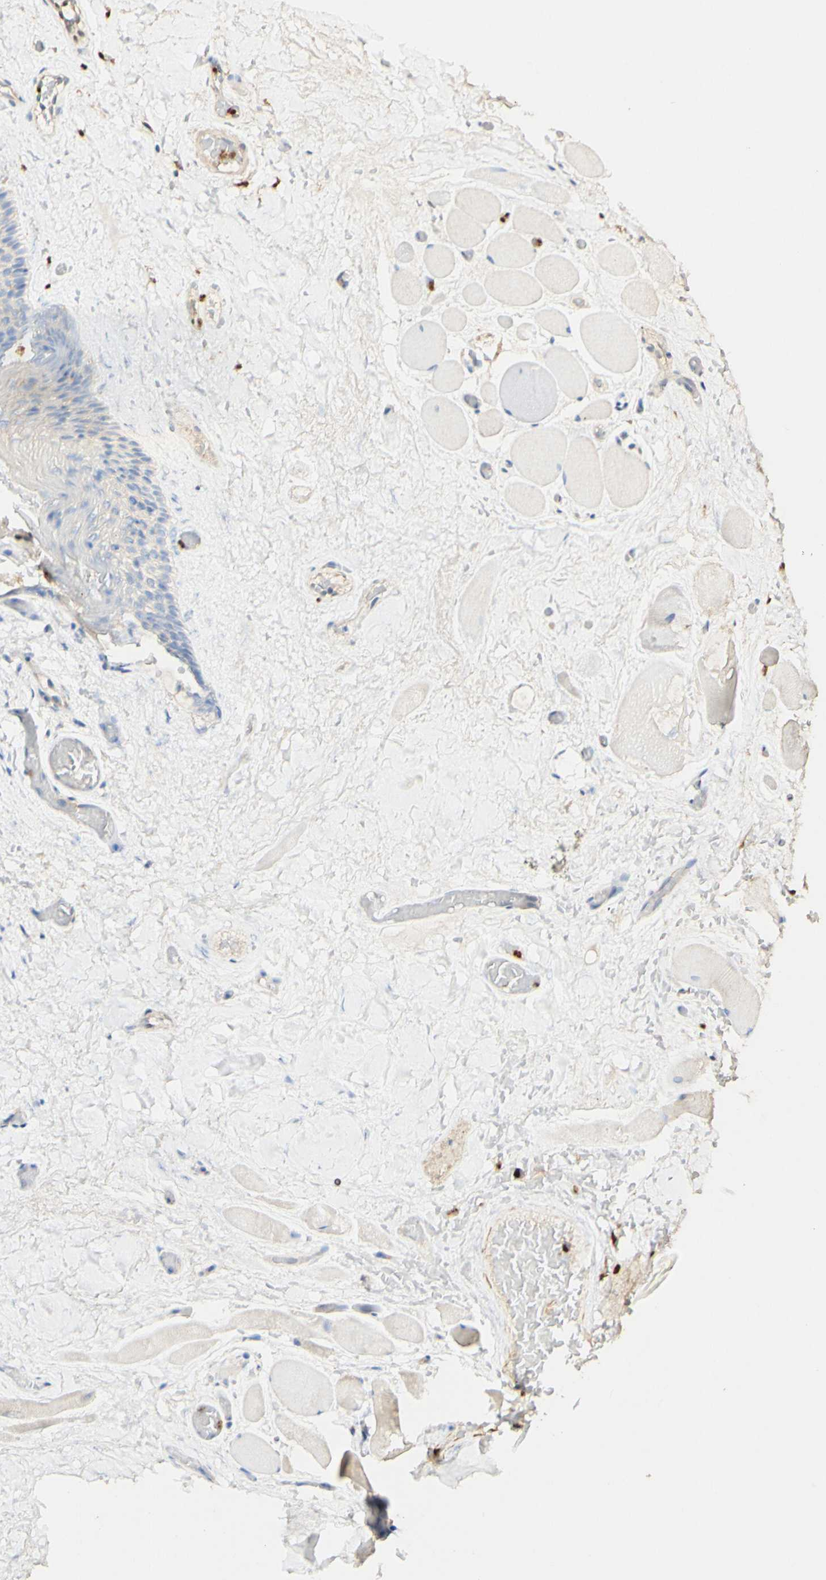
{"staining": {"intensity": "strong", "quantity": "25%-75%", "location": "cytoplasmic/membranous,nuclear"}, "tissue": "oral mucosa", "cell_type": "Squamous epithelial cells", "image_type": "normal", "snomed": [{"axis": "morphology", "description": "Normal tissue, NOS"}, {"axis": "morphology", "description": "Squamous cell carcinoma, NOS"}, {"axis": "topography", "description": "Skeletal muscle"}, {"axis": "topography", "description": "Adipose tissue"}, {"axis": "topography", "description": "Vascular tissue"}, {"axis": "topography", "description": "Oral tissue"}, {"axis": "topography", "description": "Peripheral nerve tissue"}, {"axis": "topography", "description": "Head-Neck"}], "caption": "This micrograph exhibits IHC staining of normal oral mucosa, with high strong cytoplasmic/membranous,nuclear positivity in about 25%-75% of squamous epithelial cells.", "gene": "MAP3K4", "patient": {"sex": "male", "age": 71}}